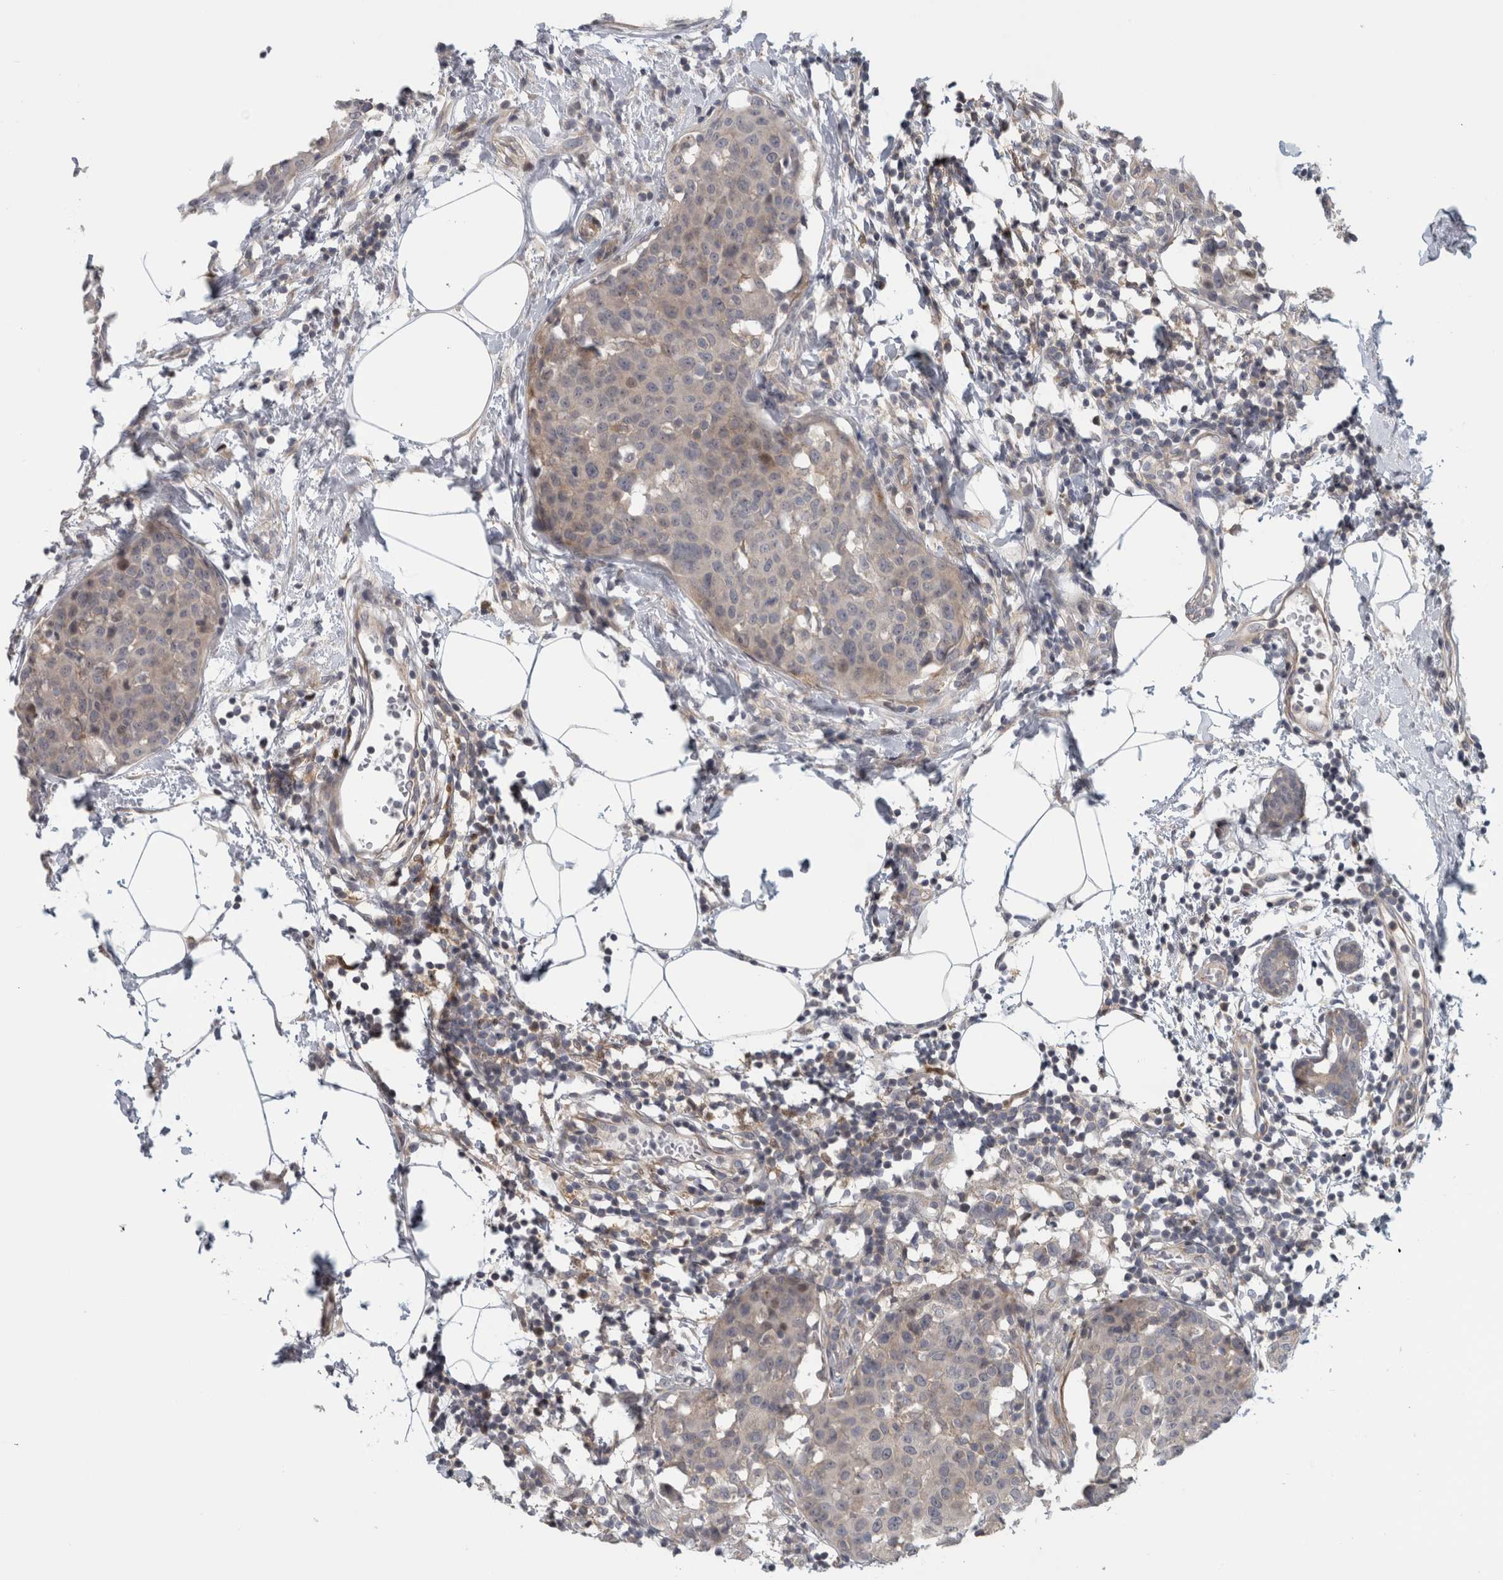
{"staining": {"intensity": "weak", "quantity": "<25%", "location": "cytoplasmic/membranous"}, "tissue": "breast cancer", "cell_type": "Tumor cells", "image_type": "cancer", "snomed": [{"axis": "morphology", "description": "Normal tissue, NOS"}, {"axis": "morphology", "description": "Duct carcinoma"}, {"axis": "topography", "description": "Breast"}], "caption": "This is an immunohistochemistry (IHC) image of breast cancer (invasive ductal carcinoma). There is no positivity in tumor cells.", "gene": "ZNF804B", "patient": {"sex": "female", "age": 37}}